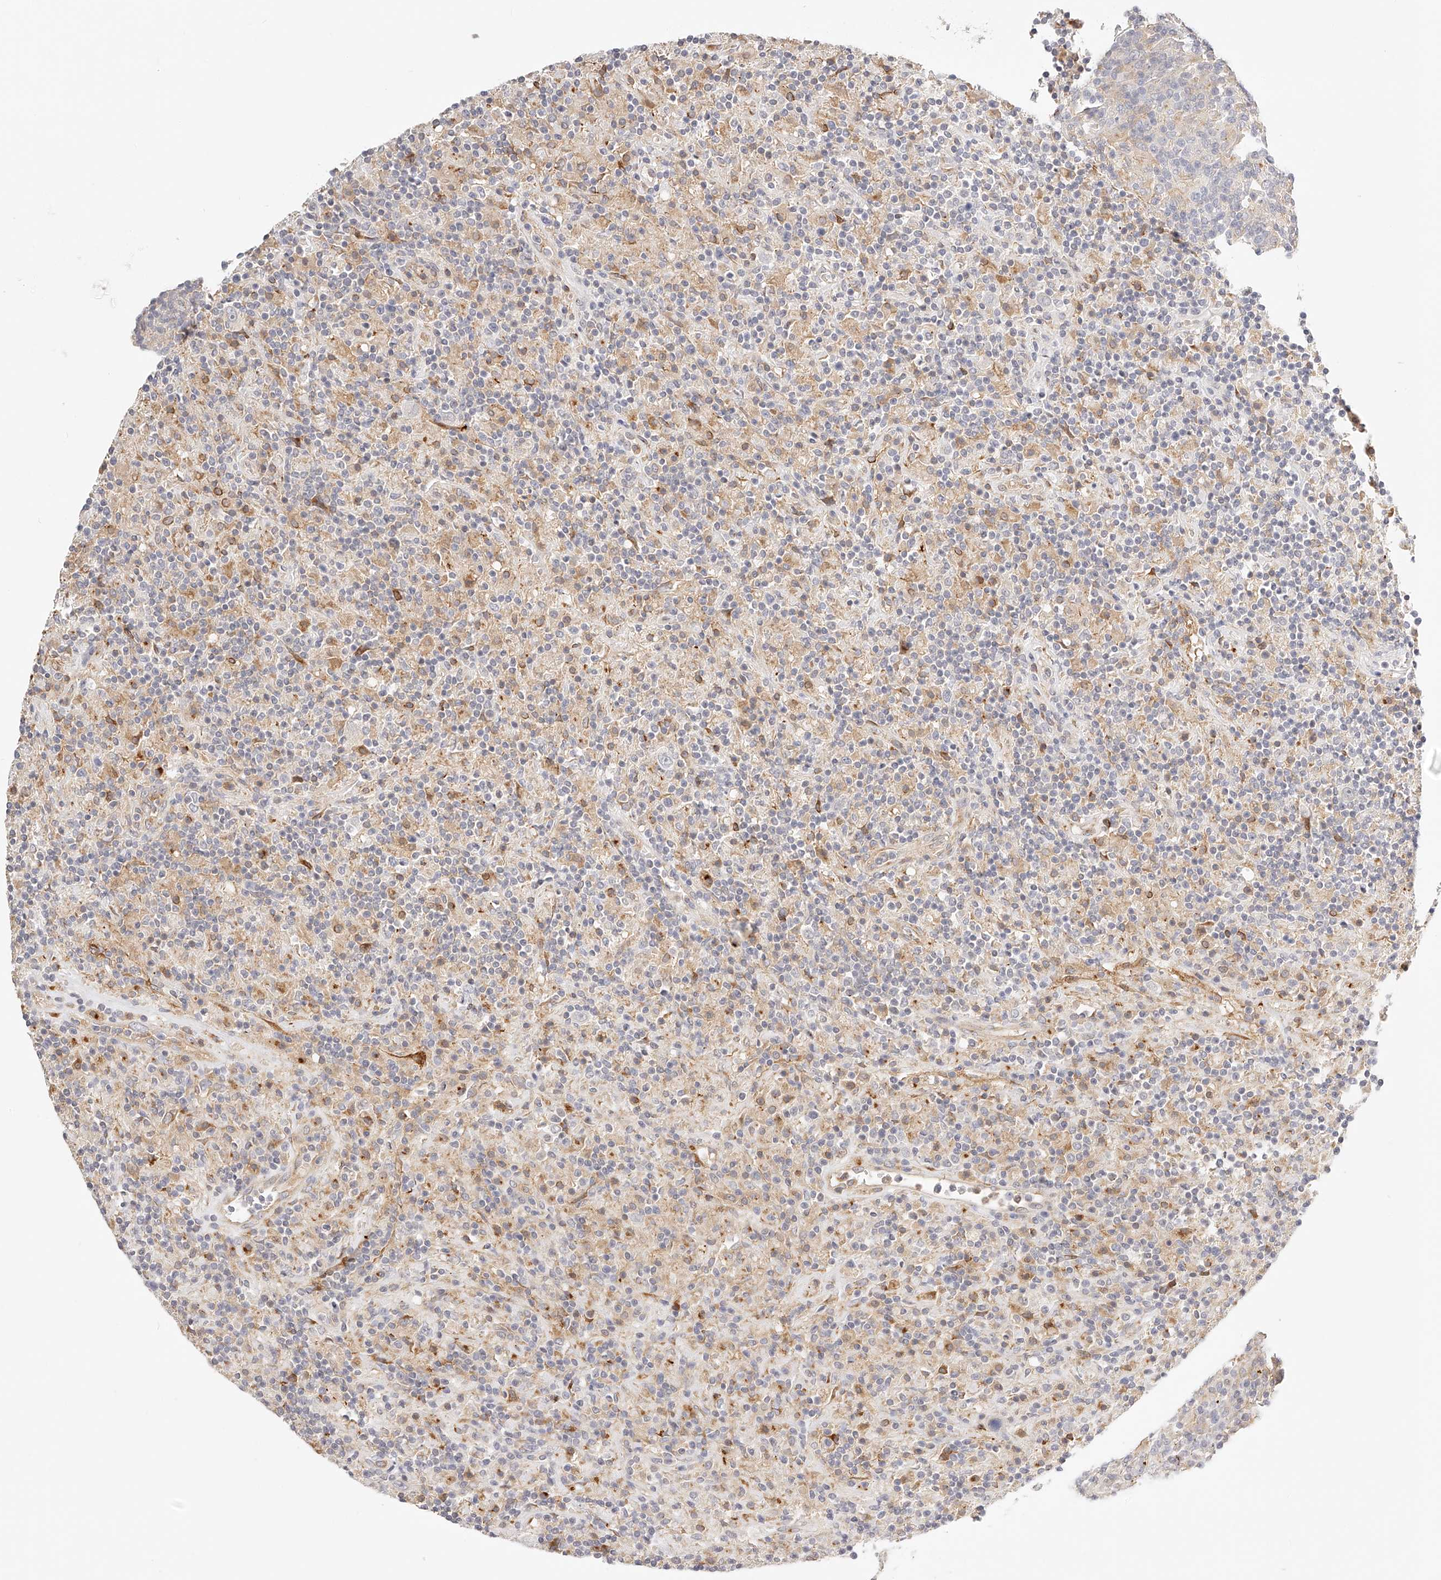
{"staining": {"intensity": "negative", "quantity": "none", "location": "none"}, "tissue": "lymphoma", "cell_type": "Tumor cells", "image_type": "cancer", "snomed": [{"axis": "morphology", "description": "Hodgkin's disease, NOS"}, {"axis": "topography", "description": "Lymph node"}], "caption": "Immunohistochemical staining of human lymphoma displays no significant expression in tumor cells.", "gene": "SYNC", "patient": {"sex": "male", "age": 70}}